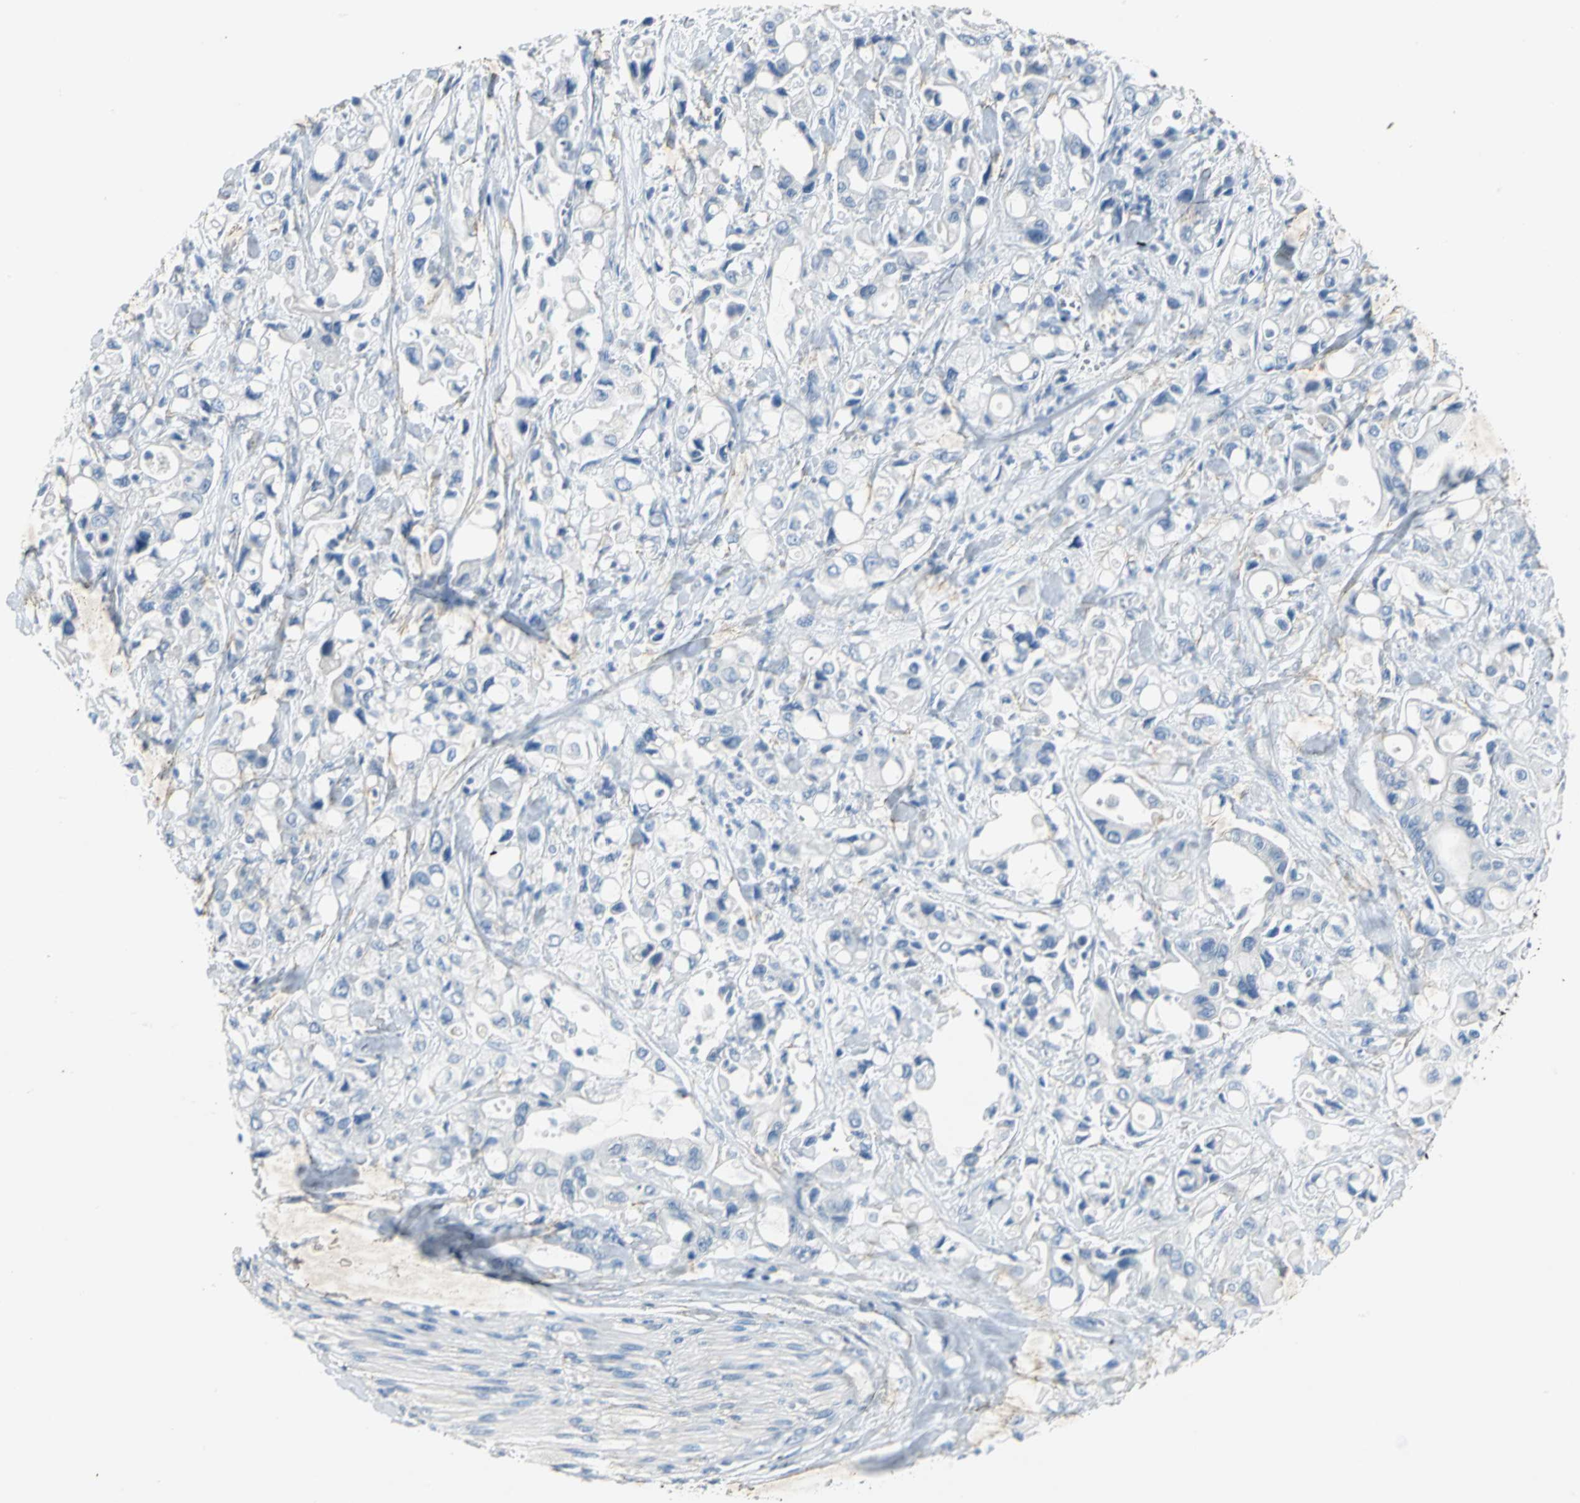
{"staining": {"intensity": "negative", "quantity": "none", "location": "none"}, "tissue": "pancreatic cancer", "cell_type": "Tumor cells", "image_type": "cancer", "snomed": [{"axis": "morphology", "description": "Adenocarcinoma, NOS"}, {"axis": "topography", "description": "Pancreas"}], "caption": "A photomicrograph of pancreatic cancer stained for a protein displays no brown staining in tumor cells.", "gene": "PTGDS", "patient": {"sex": "male", "age": 70}}